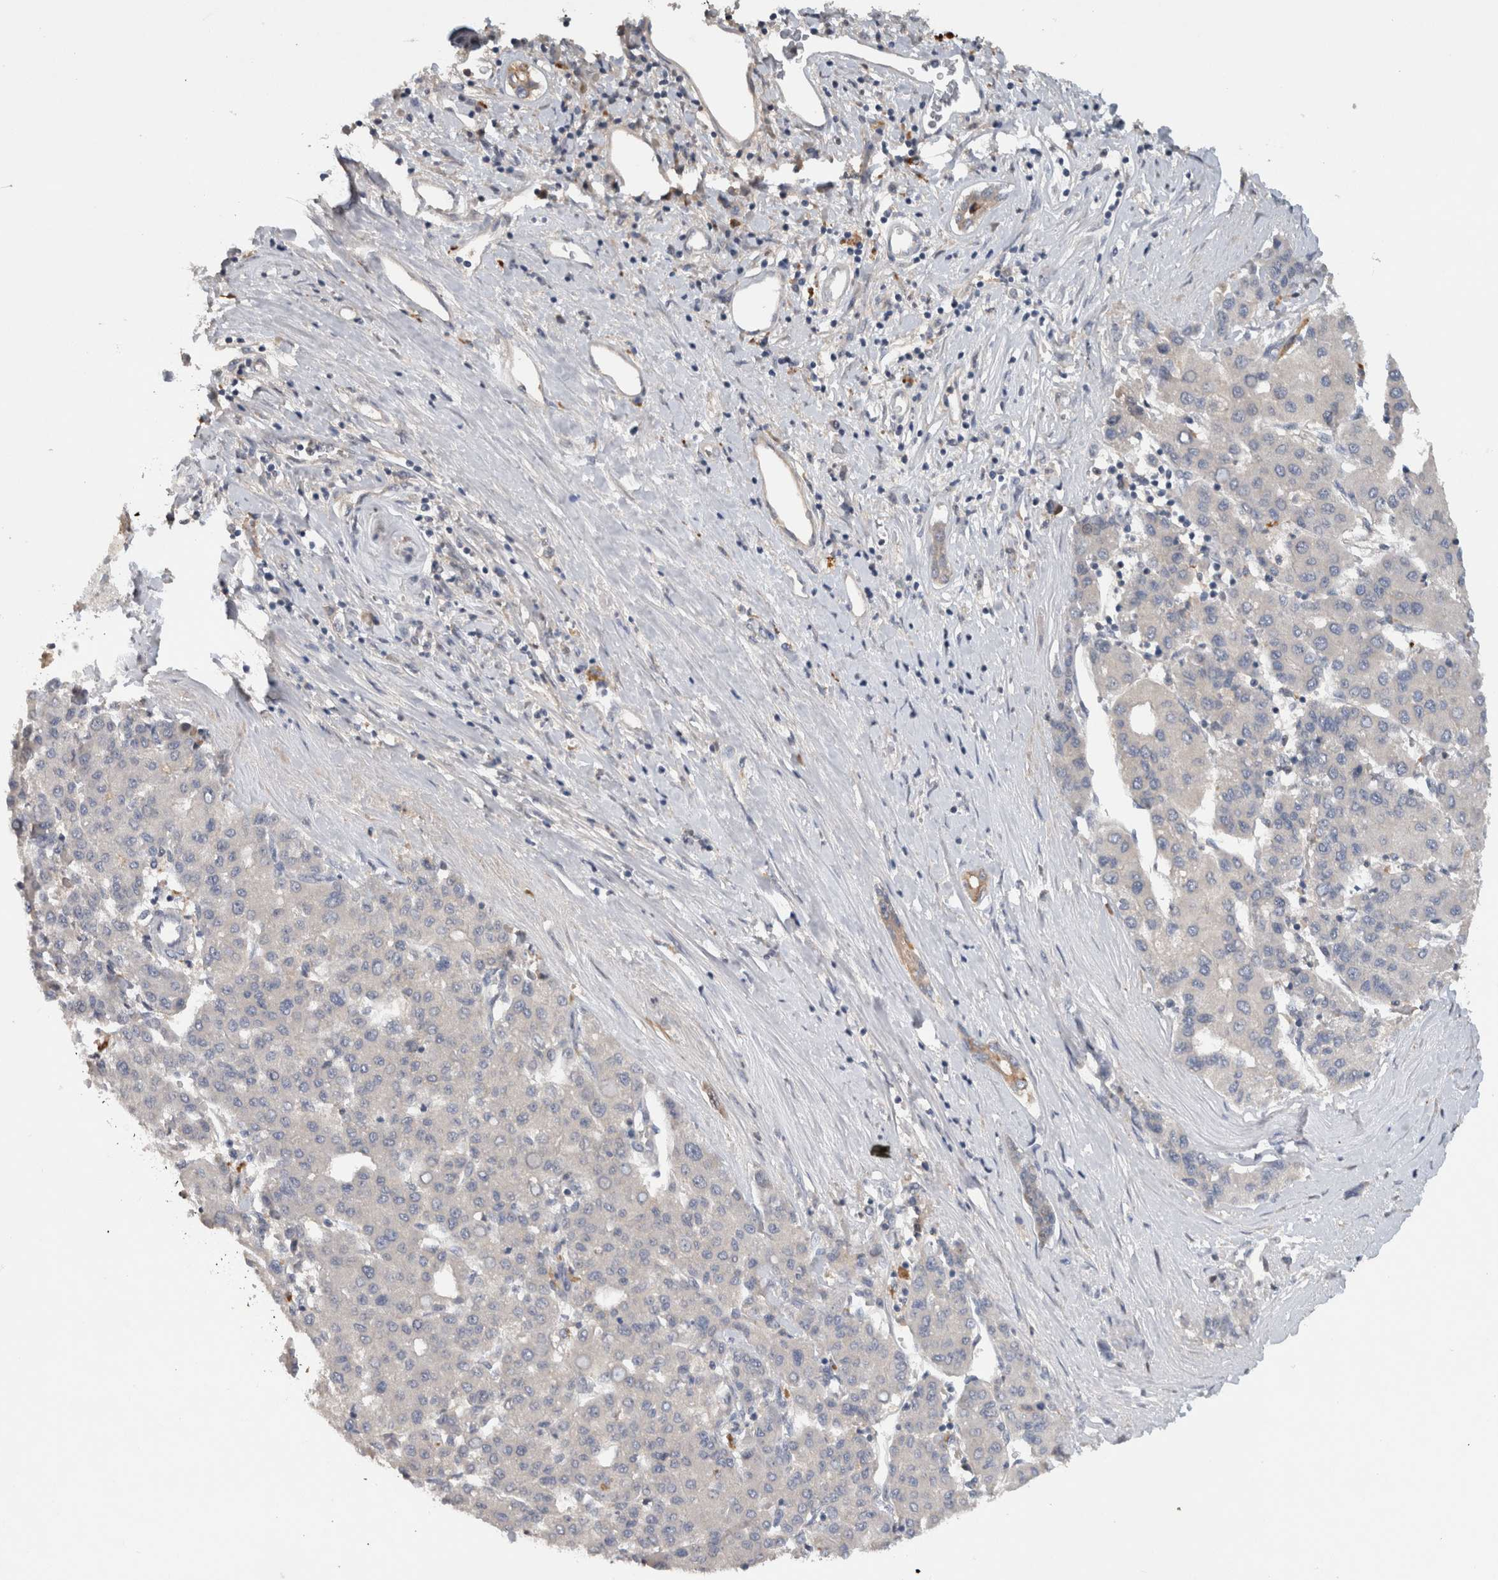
{"staining": {"intensity": "negative", "quantity": "none", "location": "none"}, "tissue": "liver cancer", "cell_type": "Tumor cells", "image_type": "cancer", "snomed": [{"axis": "morphology", "description": "Carcinoma, Hepatocellular, NOS"}, {"axis": "topography", "description": "Liver"}], "caption": "Immunohistochemical staining of liver hepatocellular carcinoma exhibits no significant staining in tumor cells.", "gene": "HEXD", "patient": {"sex": "male", "age": 65}}